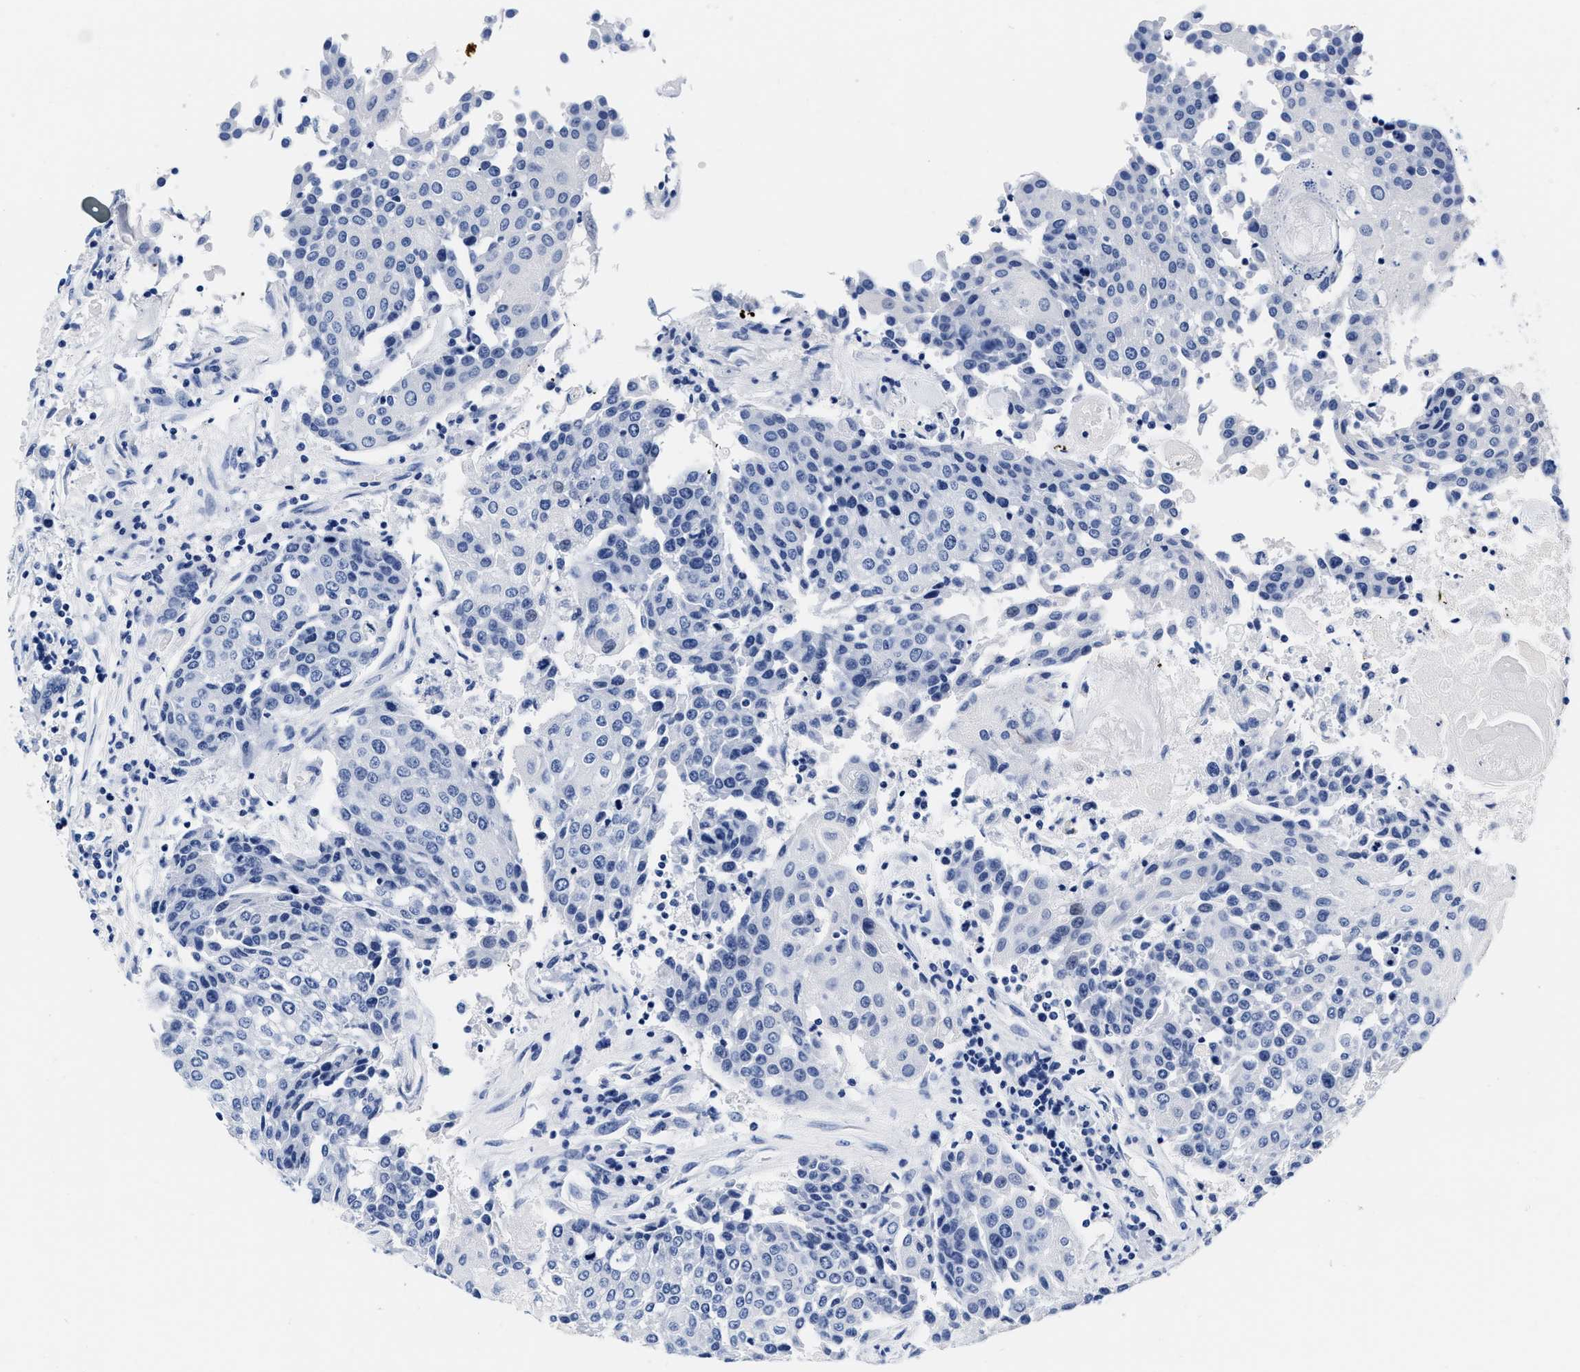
{"staining": {"intensity": "negative", "quantity": "none", "location": "none"}, "tissue": "urothelial cancer", "cell_type": "Tumor cells", "image_type": "cancer", "snomed": [{"axis": "morphology", "description": "Urothelial carcinoma, High grade"}, {"axis": "topography", "description": "Urinary bladder"}], "caption": "This is an immunohistochemistry (IHC) image of human urothelial cancer. There is no expression in tumor cells.", "gene": "CER1", "patient": {"sex": "female", "age": 85}}